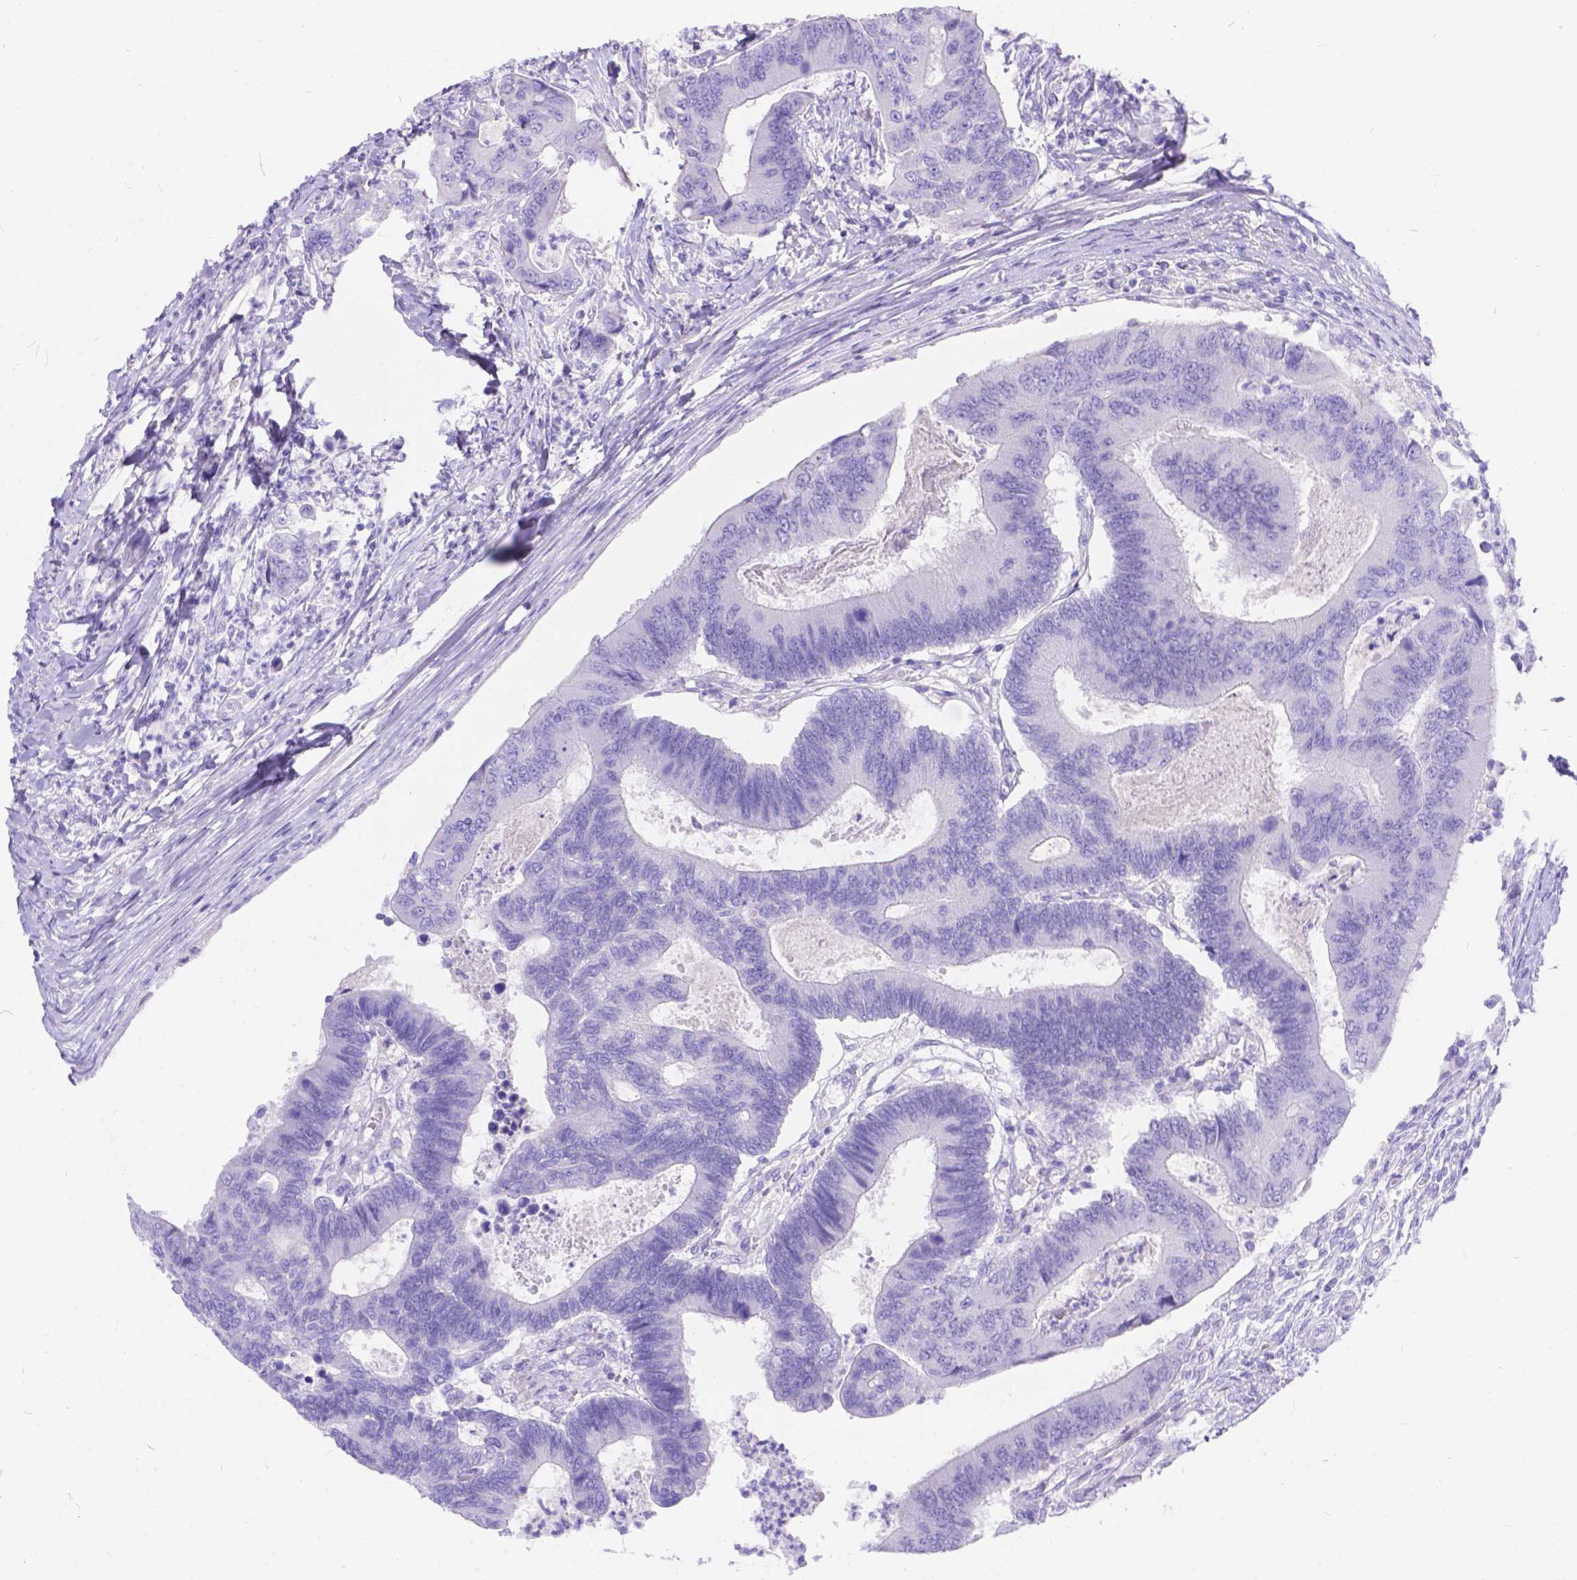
{"staining": {"intensity": "negative", "quantity": "none", "location": "none"}, "tissue": "colorectal cancer", "cell_type": "Tumor cells", "image_type": "cancer", "snomed": [{"axis": "morphology", "description": "Adenocarcinoma, NOS"}, {"axis": "topography", "description": "Colon"}], "caption": "Tumor cells are negative for brown protein staining in adenocarcinoma (colorectal).", "gene": "KLHL10", "patient": {"sex": "female", "age": 67}}